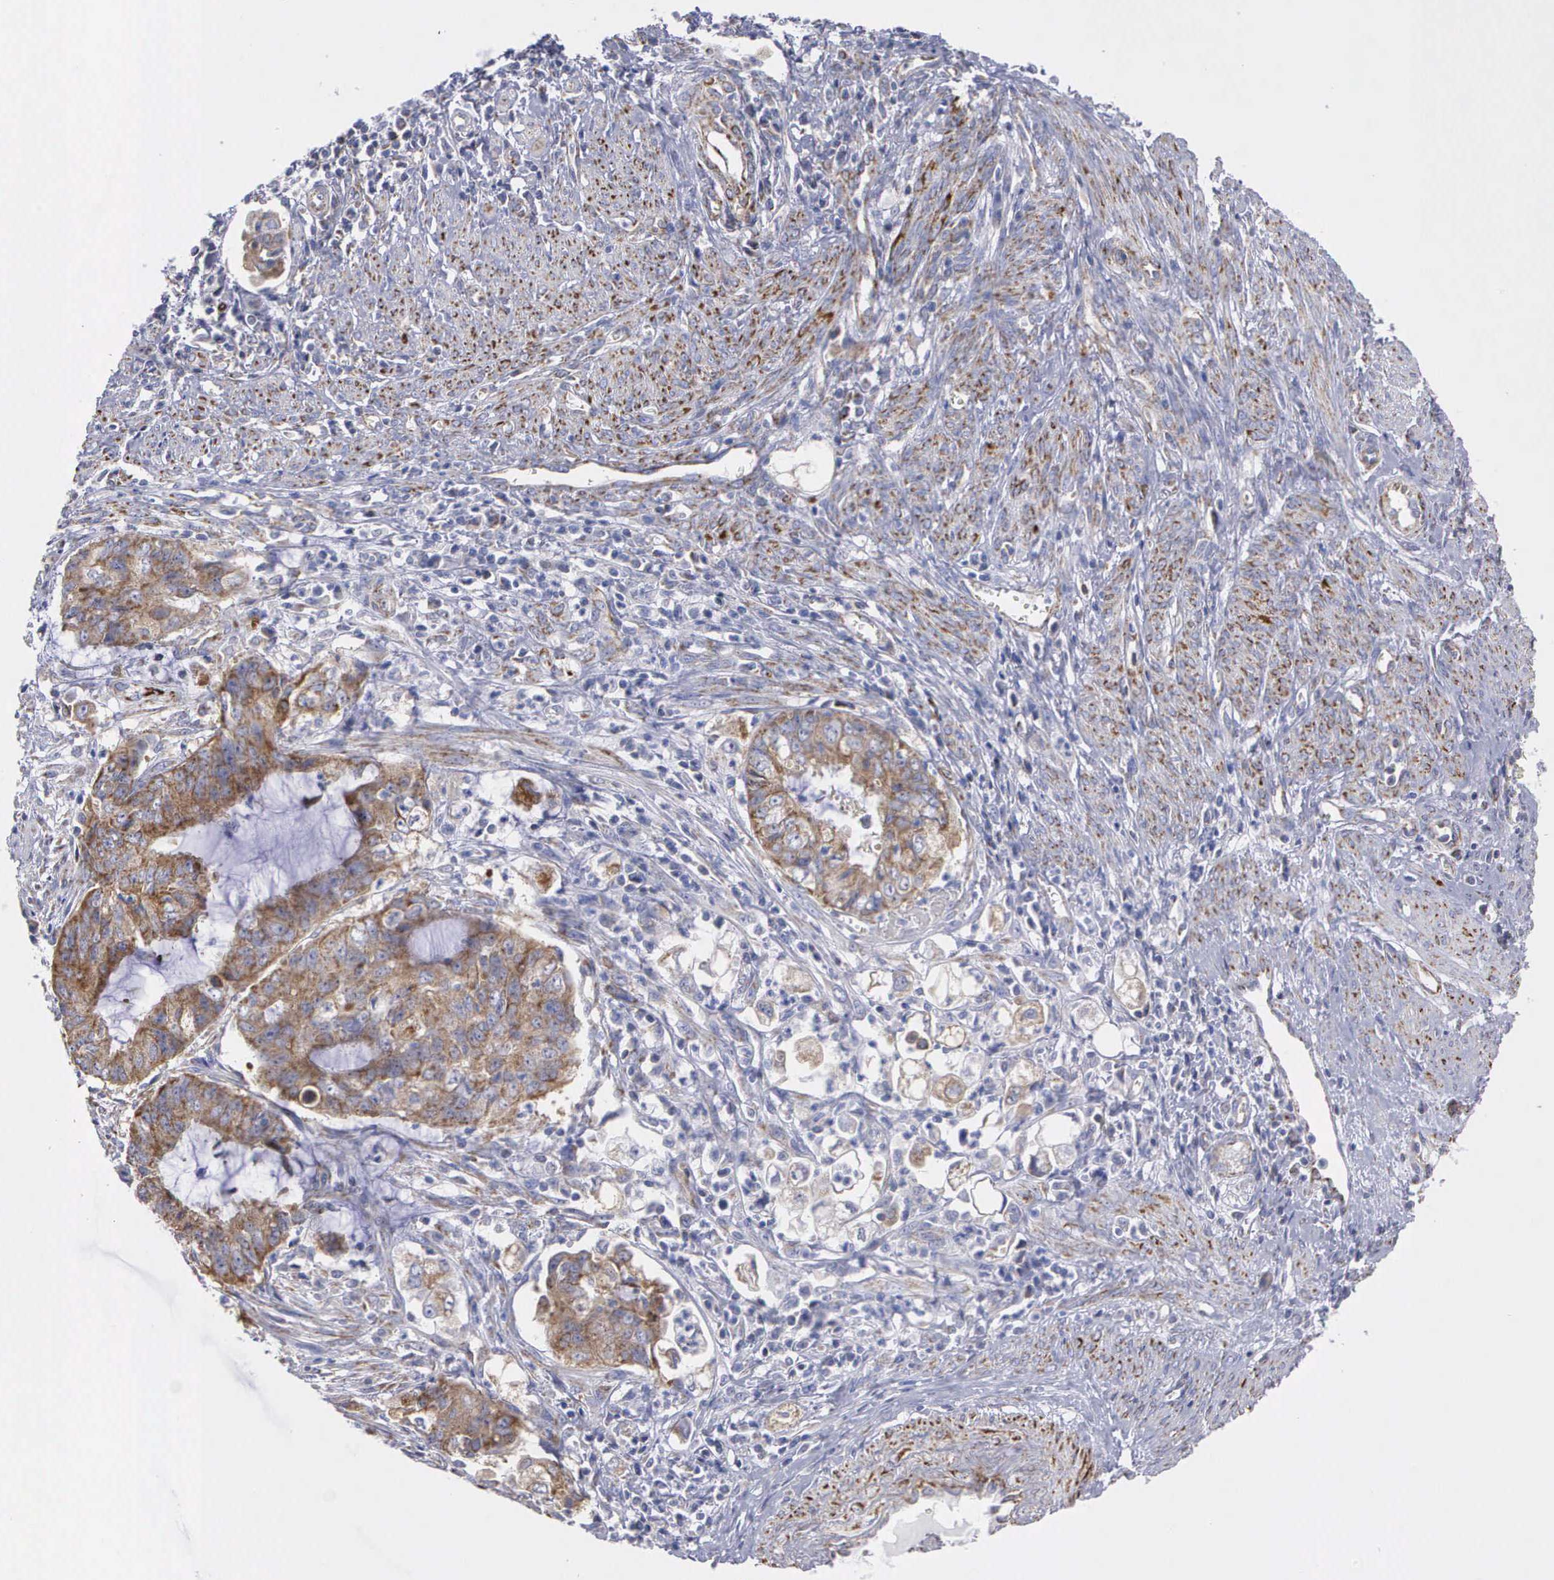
{"staining": {"intensity": "moderate", "quantity": ">75%", "location": "cytoplasmic/membranous"}, "tissue": "endometrial cancer", "cell_type": "Tumor cells", "image_type": "cancer", "snomed": [{"axis": "morphology", "description": "Adenocarcinoma, NOS"}, {"axis": "topography", "description": "Endometrium"}], "caption": "This is an image of immunohistochemistry (IHC) staining of adenocarcinoma (endometrial), which shows moderate staining in the cytoplasmic/membranous of tumor cells.", "gene": "APOOL", "patient": {"sex": "female", "age": 75}}